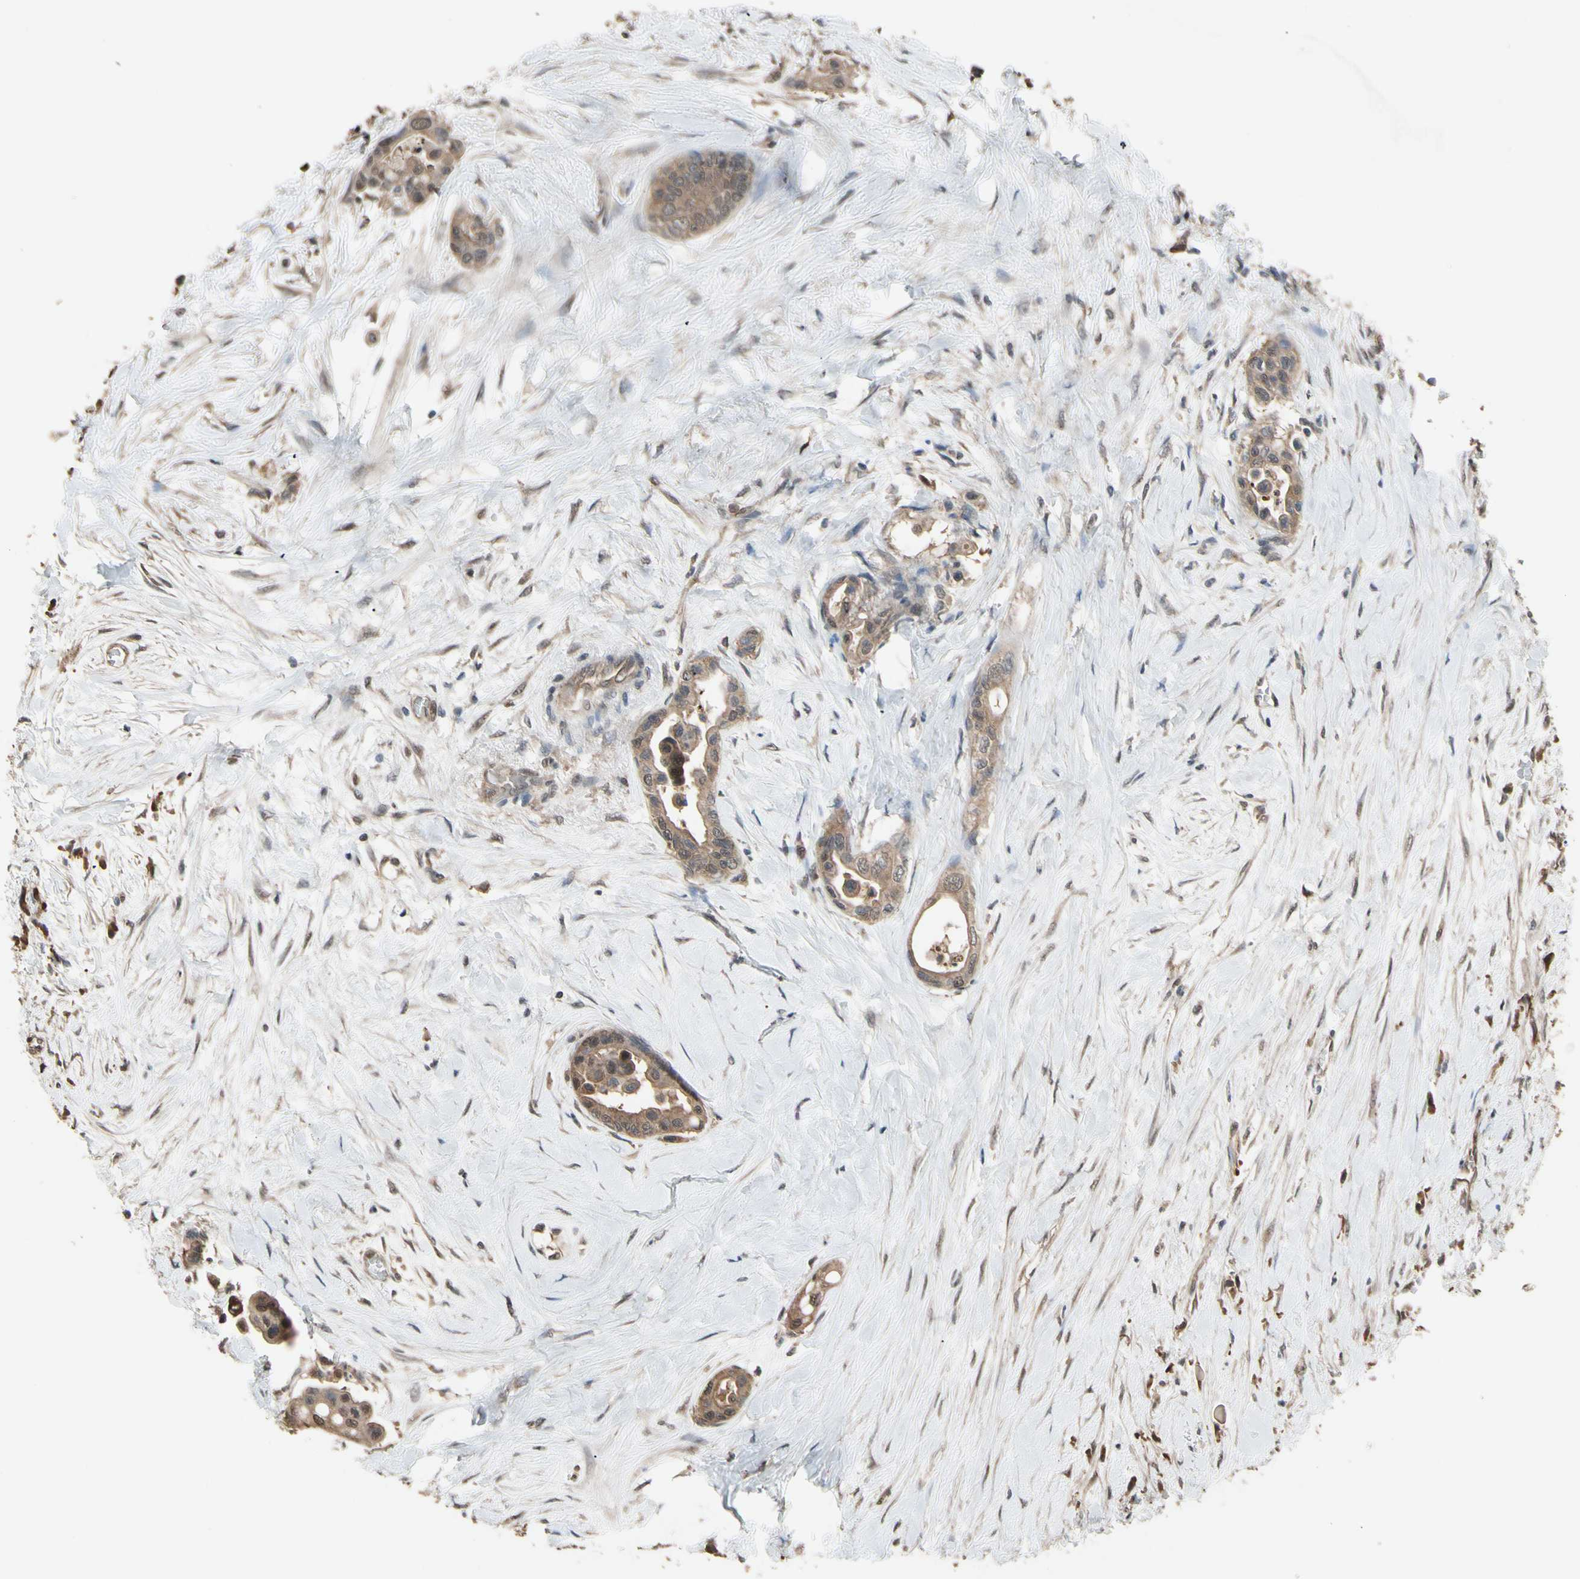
{"staining": {"intensity": "weak", "quantity": ">75%", "location": "cytoplasmic/membranous"}, "tissue": "colorectal cancer", "cell_type": "Tumor cells", "image_type": "cancer", "snomed": [{"axis": "morphology", "description": "Normal tissue, NOS"}, {"axis": "morphology", "description": "Adenocarcinoma, NOS"}, {"axis": "topography", "description": "Colon"}], "caption": "Weak cytoplasmic/membranous protein staining is seen in approximately >75% of tumor cells in colorectal adenocarcinoma. (Stains: DAB in brown, nuclei in blue, Microscopy: brightfield microscopy at high magnification).", "gene": "PNPLA7", "patient": {"sex": "male", "age": 82}}